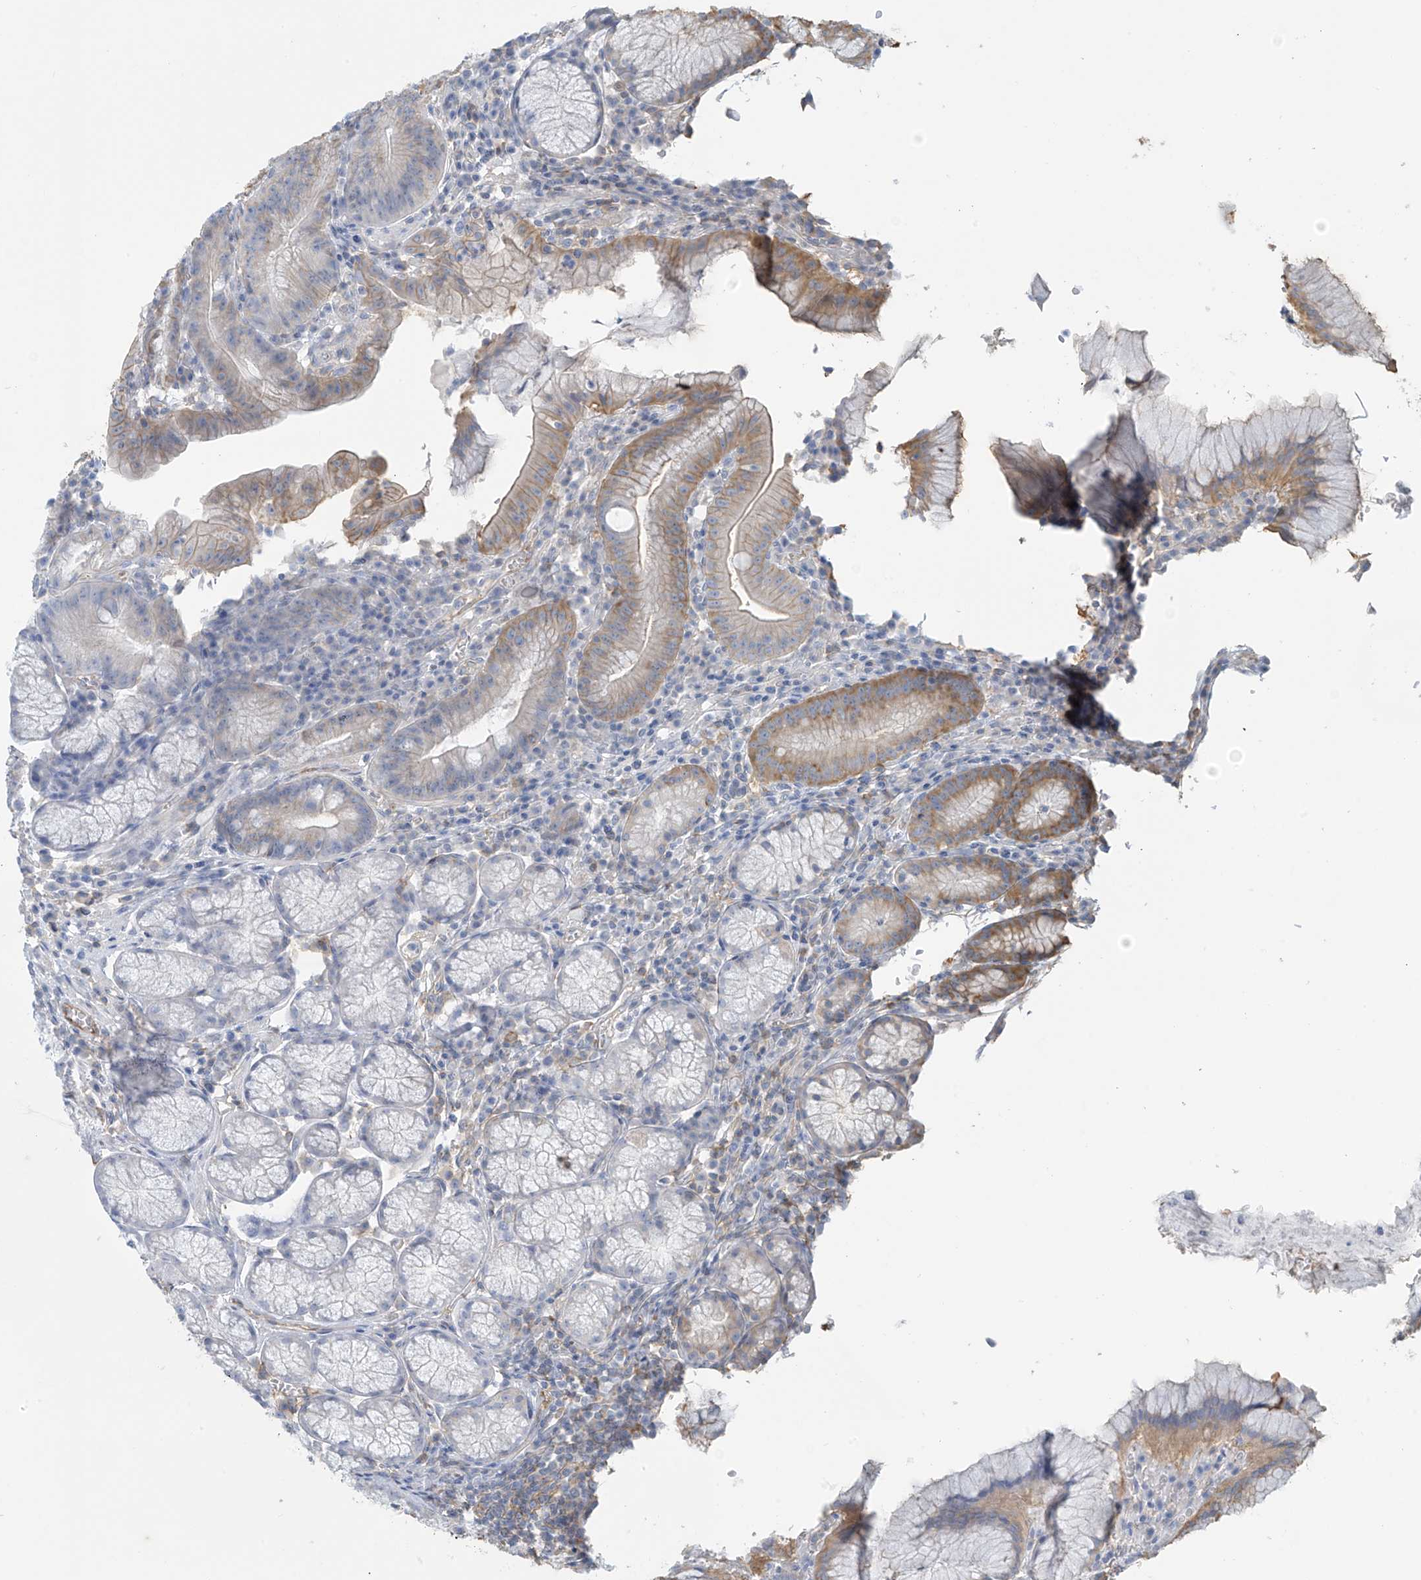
{"staining": {"intensity": "moderate", "quantity": "<25%", "location": "cytoplasmic/membranous"}, "tissue": "stomach", "cell_type": "Glandular cells", "image_type": "normal", "snomed": [{"axis": "morphology", "description": "Normal tissue, NOS"}, {"axis": "topography", "description": "Stomach"}], "caption": "Moderate cytoplasmic/membranous protein staining is identified in about <25% of glandular cells in stomach. The staining was performed using DAB to visualize the protein expression in brown, while the nuclei were stained in blue with hematoxylin (Magnification: 20x).", "gene": "ZNF846", "patient": {"sex": "male", "age": 55}}